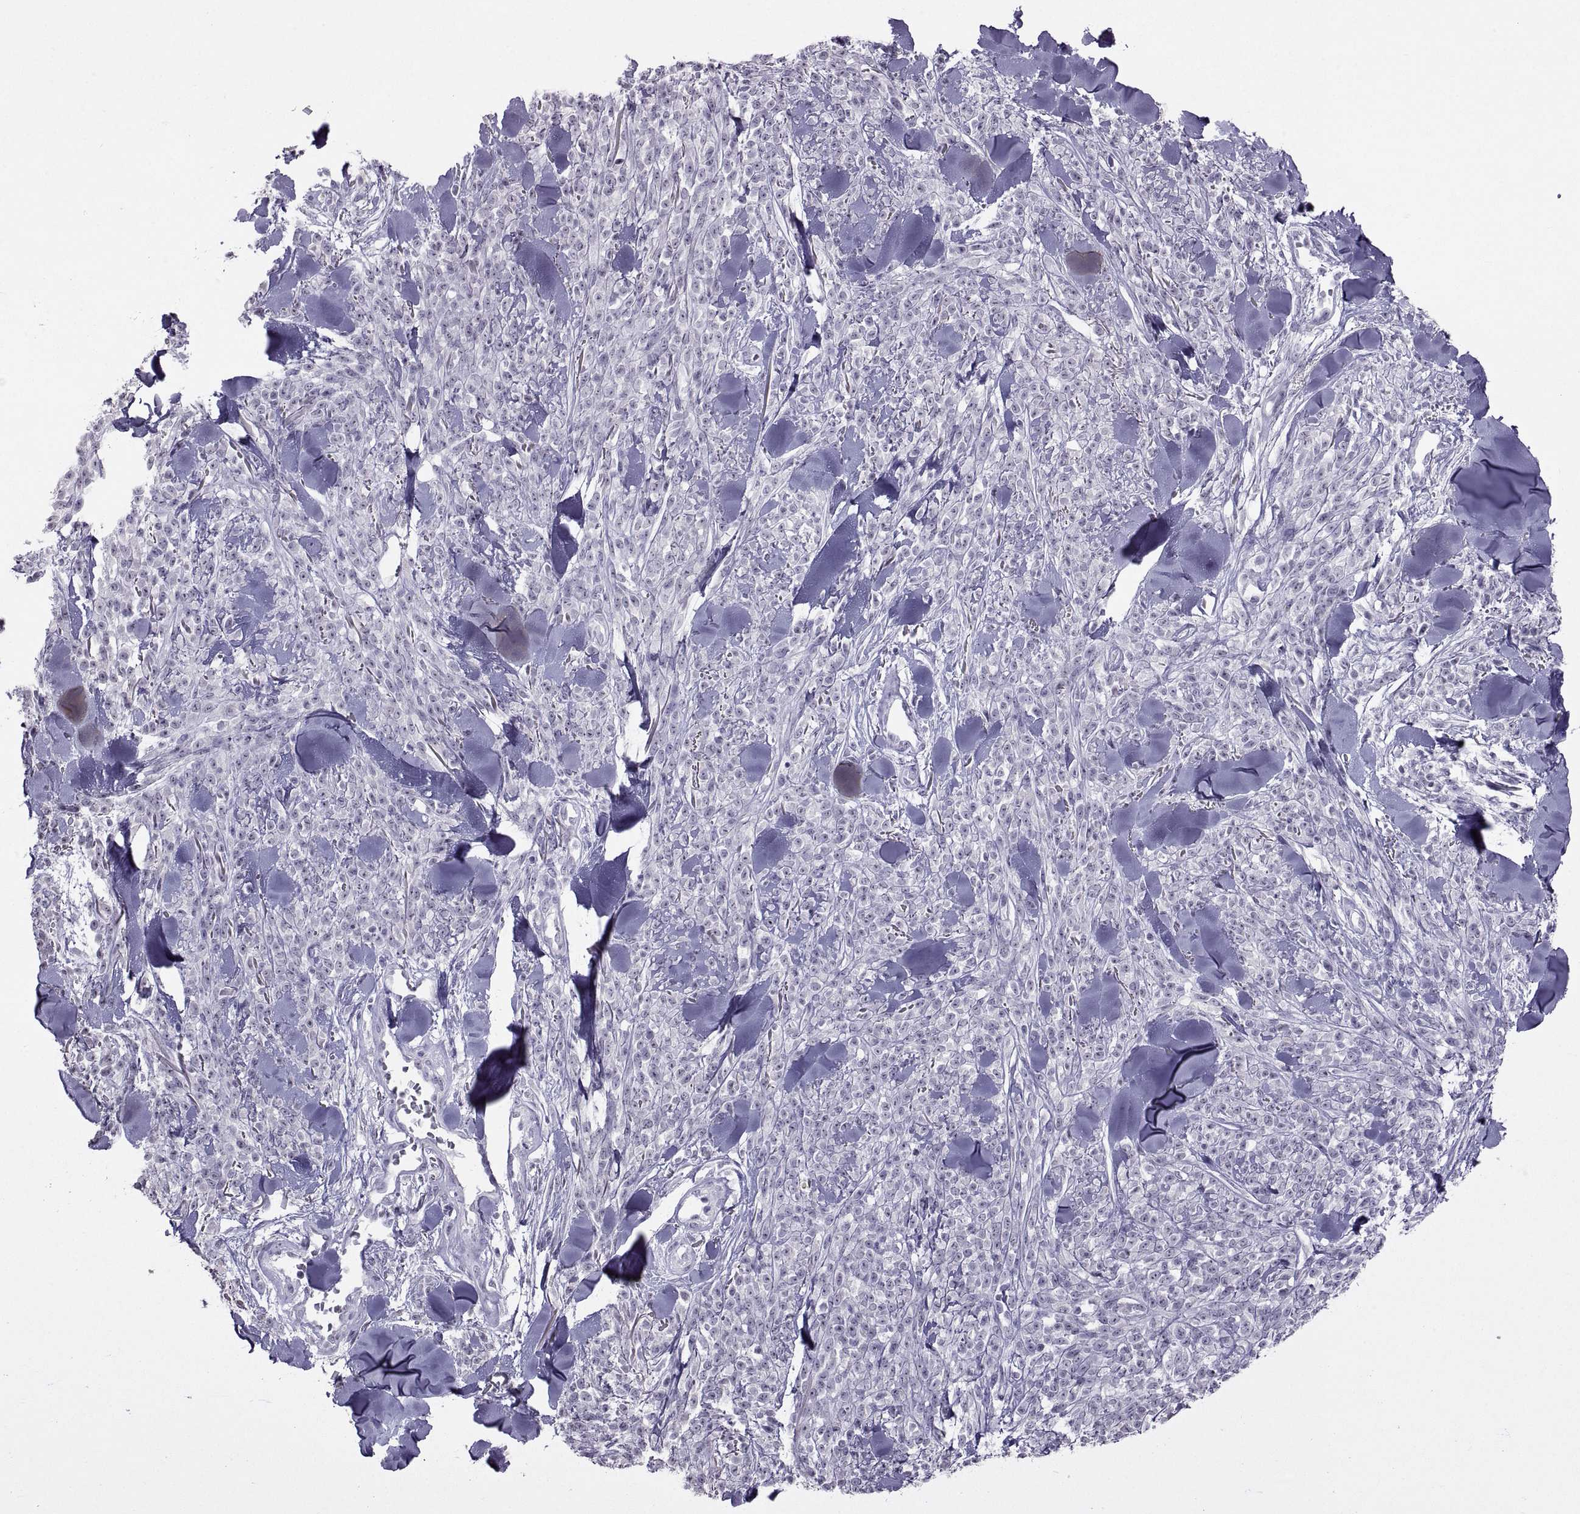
{"staining": {"intensity": "negative", "quantity": "none", "location": "none"}, "tissue": "melanoma", "cell_type": "Tumor cells", "image_type": "cancer", "snomed": [{"axis": "morphology", "description": "Malignant melanoma, NOS"}, {"axis": "topography", "description": "Skin"}, {"axis": "topography", "description": "Skin of trunk"}], "caption": "A photomicrograph of malignant melanoma stained for a protein reveals no brown staining in tumor cells. Brightfield microscopy of immunohistochemistry stained with DAB (brown) and hematoxylin (blue), captured at high magnification.", "gene": "ASIC2", "patient": {"sex": "male", "age": 74}}